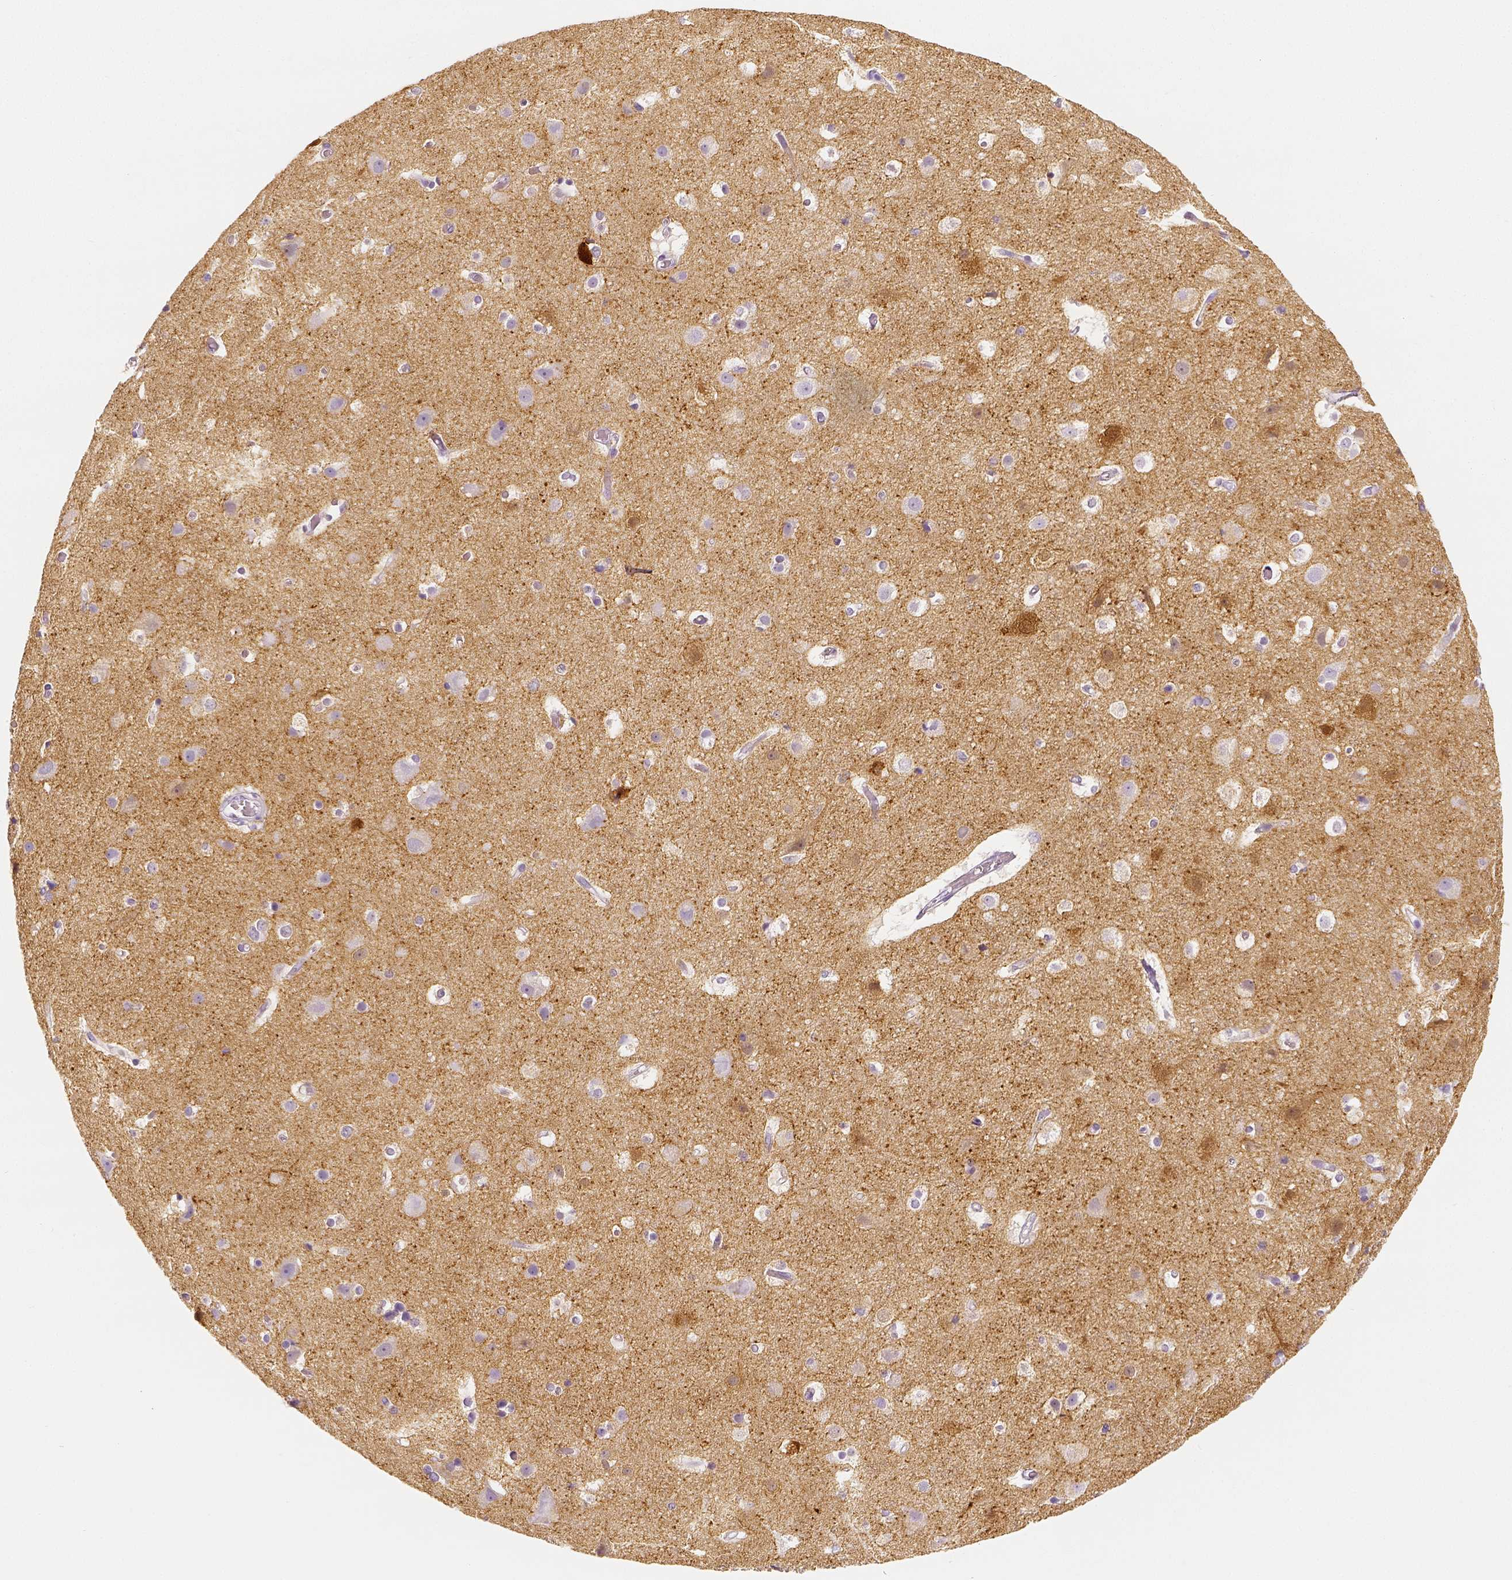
{"staining": {"intensity": "negative", "quantity": "none", "location": "none"}, "tissue": "cerebral cortex", "cell_type": "Endothelial cells", "image_type": "normal", "snomed": [{"axis": "morphology", "description": "Normal tissue, NOS"}, {"axis": "topography", "description": "Cerebral cortex"}], "caption": "This is an immunohistochemistry micrograph of normal cerebral cortex. There is no expression in endothelial cells.", "gene": "NECAB2", "patient": {"sex": "female", "age": 52}}